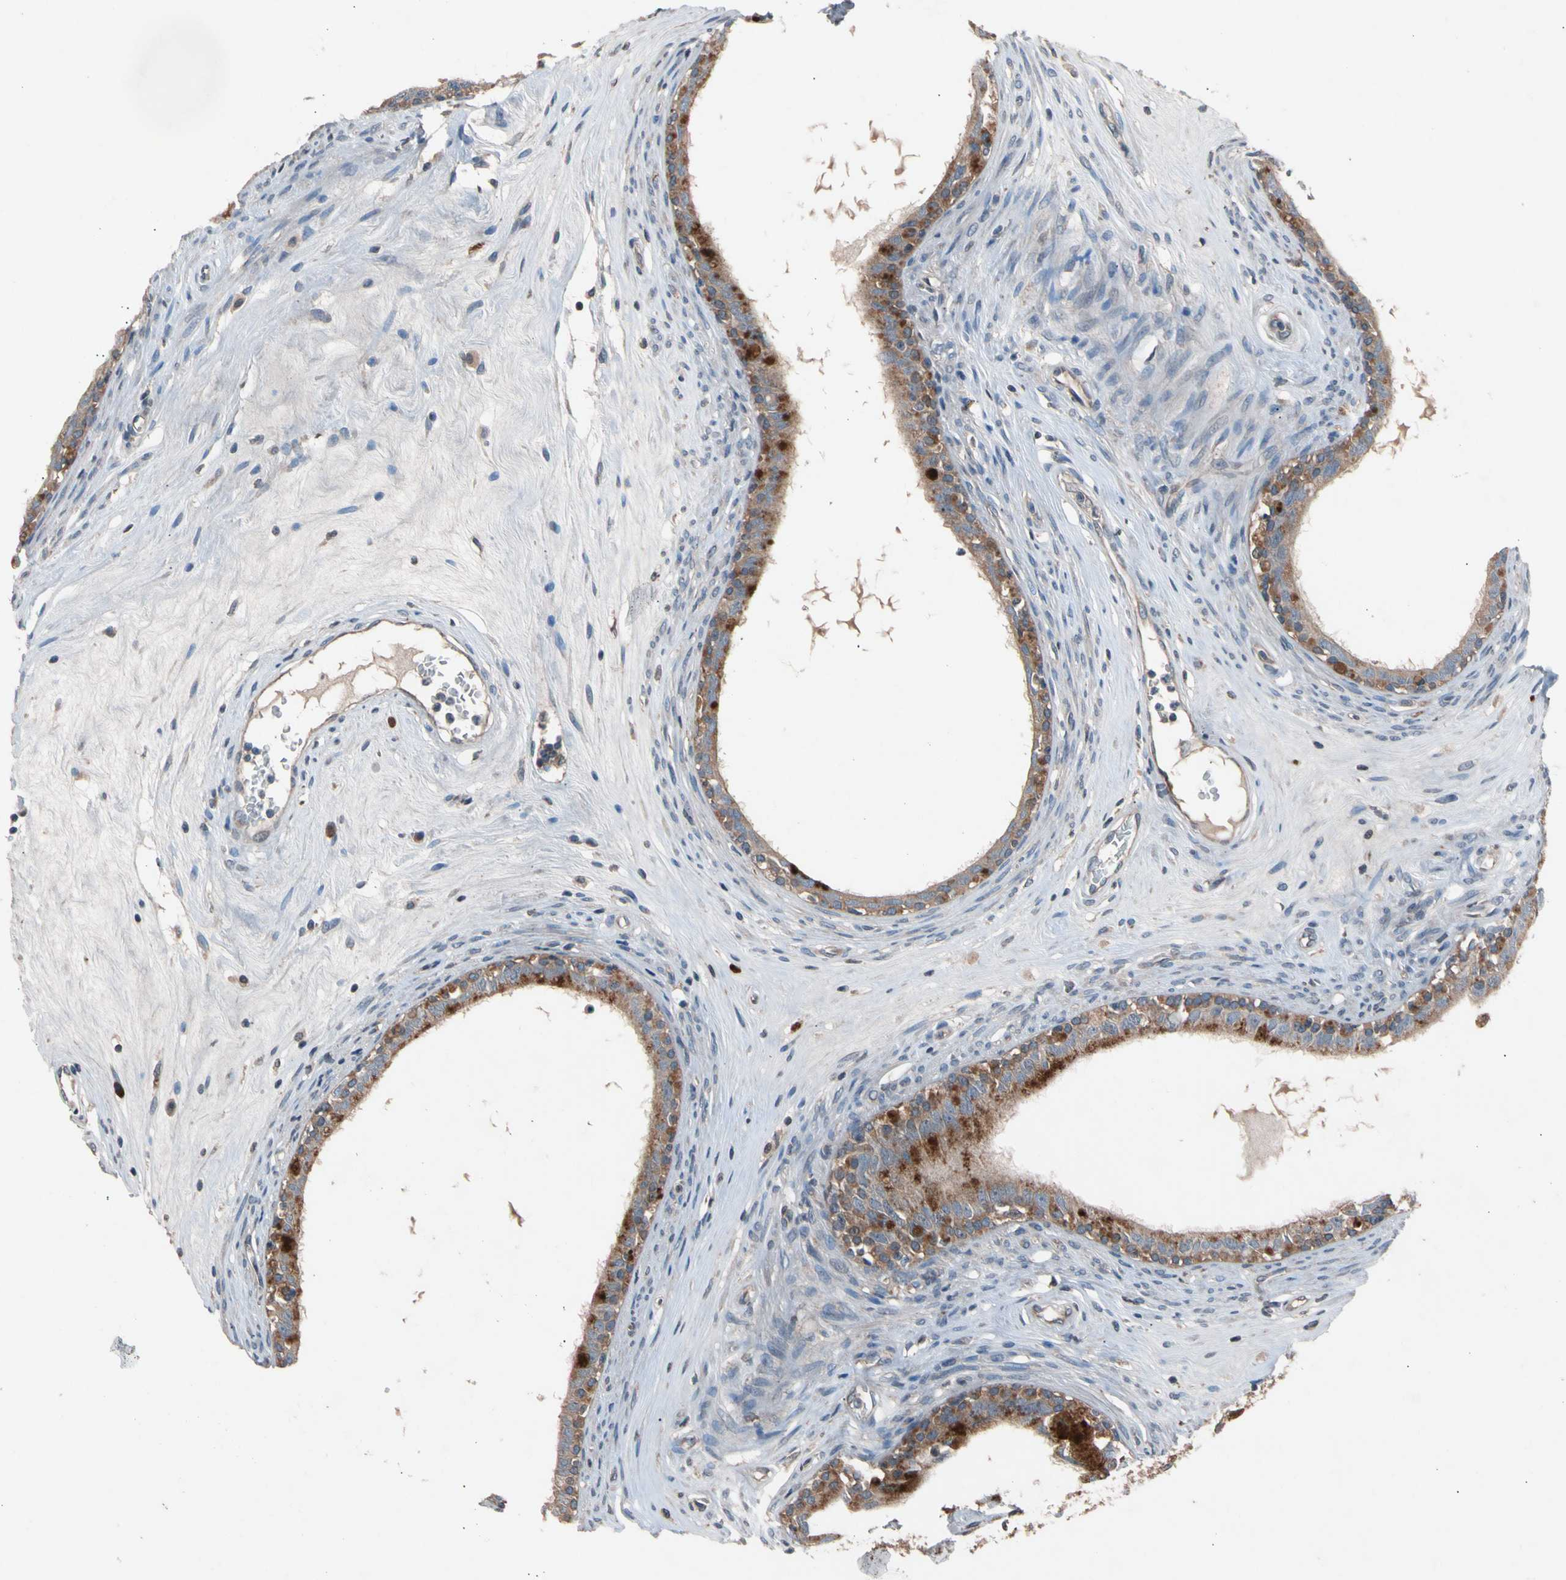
{"staining": {"intensity": "moderate", "quantity": ">75%", "location": "cytoplasmic/membranous"}, "tissue": "epididymis", "cell_type": "Glandular cells", "image_type": "normal", "snomed": [{"axis": "morphology", "description": "Normal tissue, NOS"}, {"axis": "morphology", "description": "Inflammation, NOS"}, {"axis": "topography", "description": "Epididymis"}], "caption": "The micrograph demonstrates immunohistochemical staining of unremarkable epididymis. There is moderate cytoplasmic/membranous positivity is seen in about >75% of glandular cells.", "gene": "PRDX4", "patient": {"sex": "male", "age": 84}}